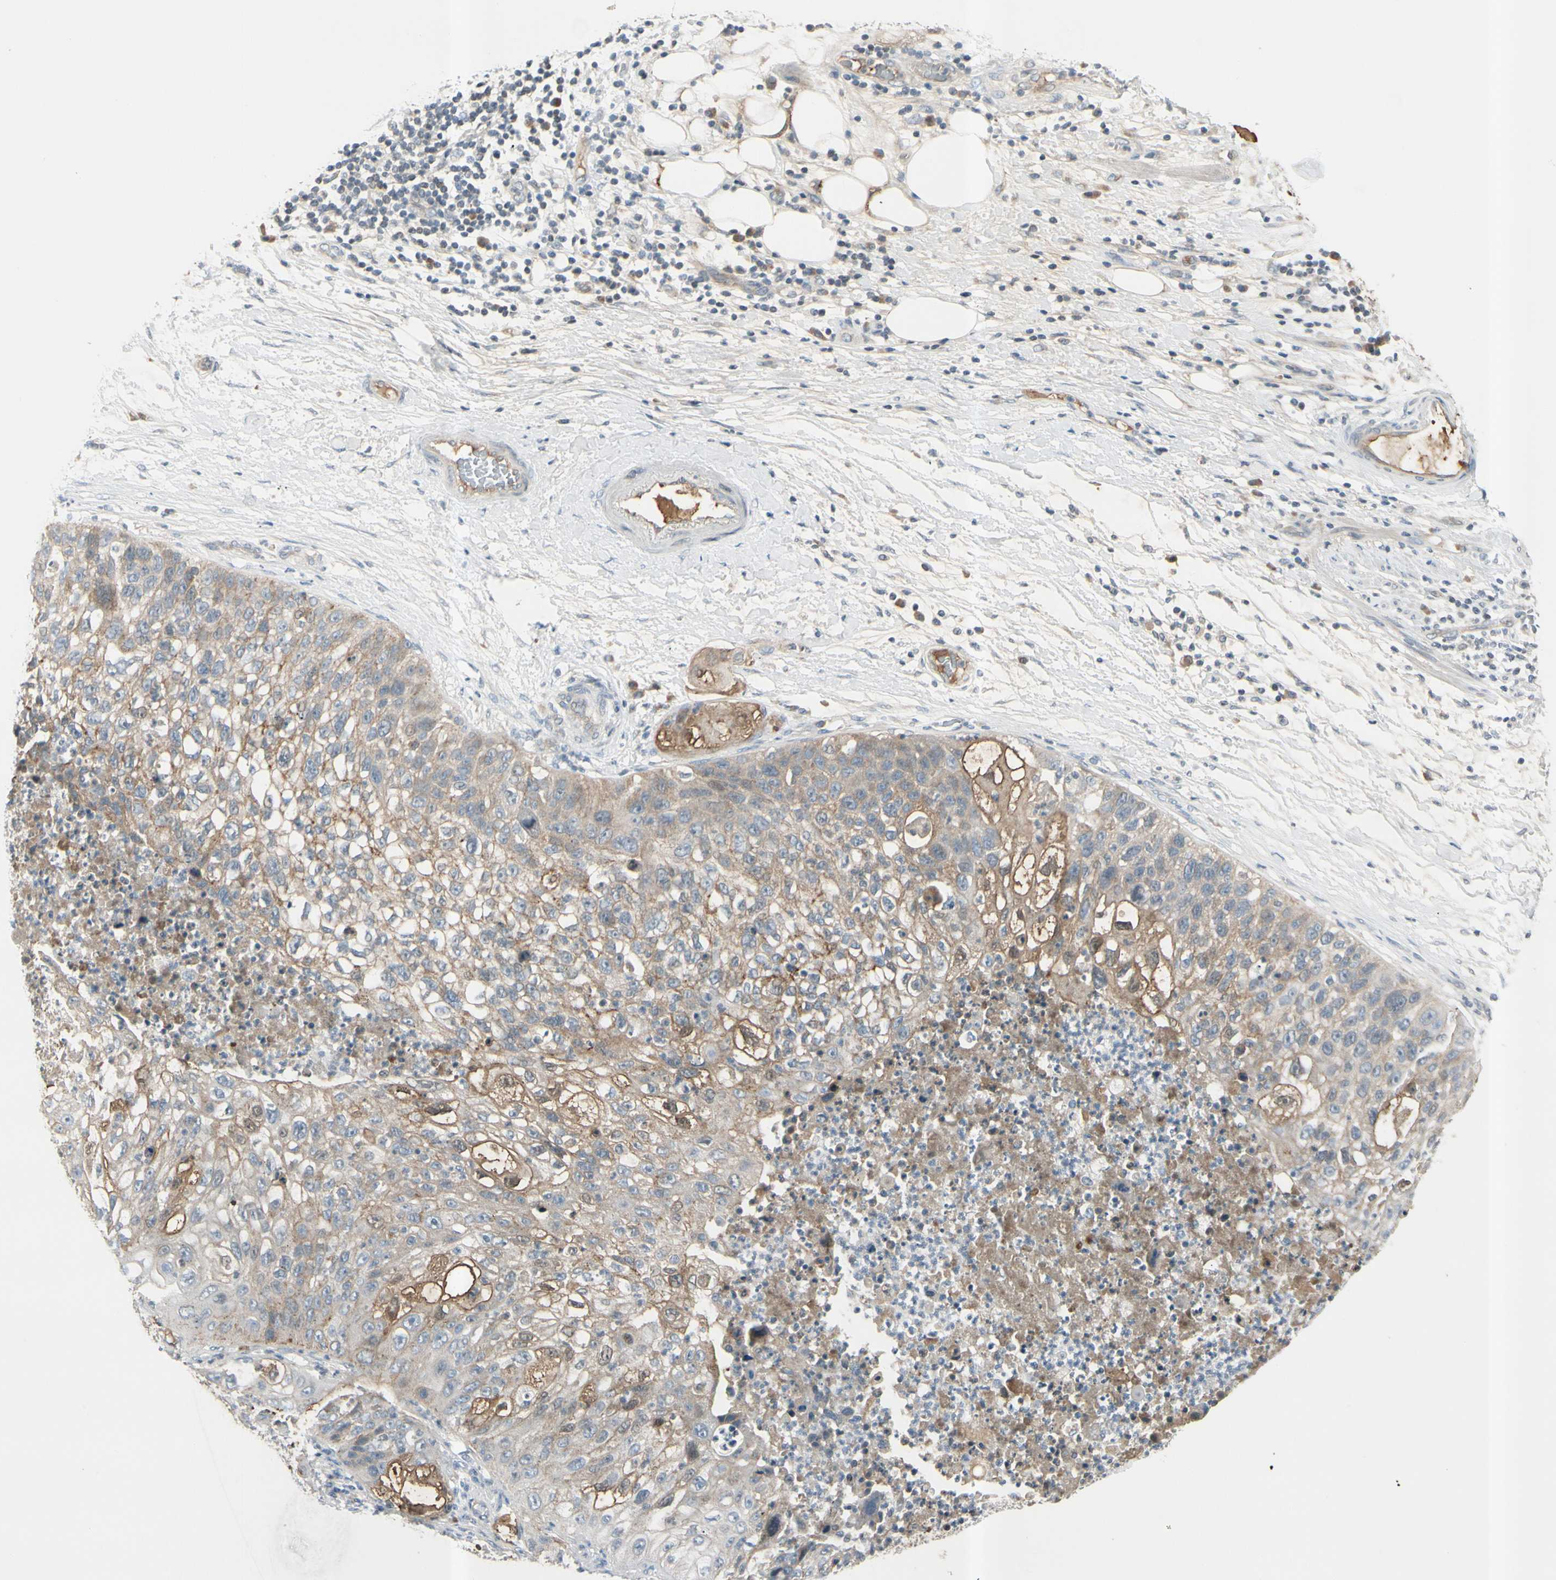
{"staining": {"intensity": "moderate", "quantity": ">75%", "location": "cytoplasmic/membranous"}, "tissue": "lung cancer", "cell_type": "Tumor cells", "image_type": "cancer", "snomed": [{"axis": "morphology", "description": "Inflammation, NOS"}, {"axis": "morphology", "description": "Squamous cell carcinoma, NOS"}, {"axis": "topography", "description": "Lymph node"}, {"axis": "topography", "description": "Soft tissue"}, {"axis": "topography", "description": "Lung"}], "caption": "Protein staining by immunohistochemistry exhibits moderate cytoplasmic/membranous expression in approximately >75% of tumor cells in lung squamous cell carcinoma. (DAB IHC, brown staining for protein, blue staining for nuclei).", "gene": "ICAM5", "patient": {"sex": "male", "age": 66}}